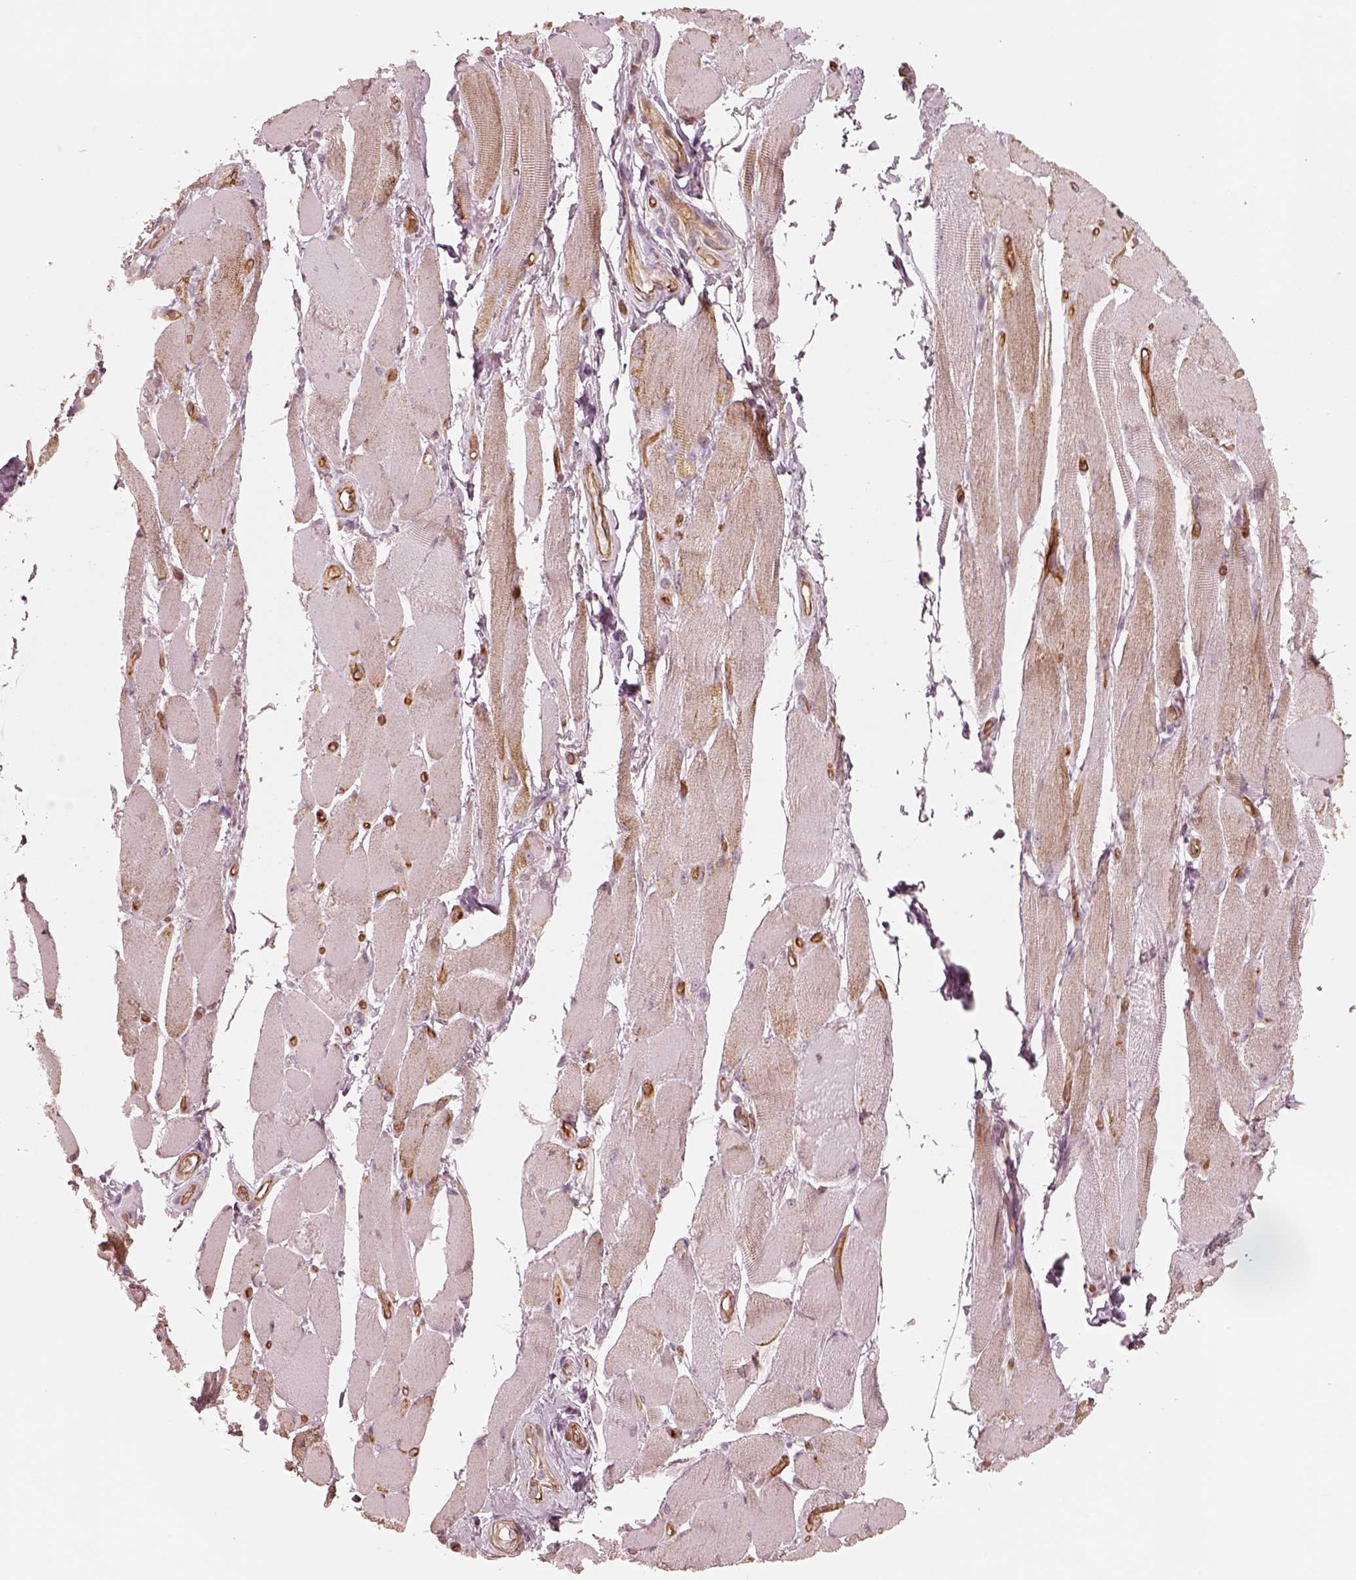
{"staining": {"intensity": "weak", "quantity": "<25%", "location": "cytoplasmic/membranous"}, "tissue": "skeletal muscle", "cell_type": "Myocytes", "image_type": "normal", "snomed": [{"axis": "morphology", "description": "Normal tissue, NOS"}, {"axis": "topography", "description": "Skeletal muscle"}, {"axis": "topography", "description": "Anal"}, {"axis": "topography", "description": "Peripheral nerve tissue"}], "caption": "Immunohistochemistry (IHC) histopathology image of benign skeletal muscle stained for a protein (brown), which shows no staining in myocytes. (Immunohistochemistry, brightfield microscopy, high magnification).", "gene": "CRYM", "patient": {"sex": "male", "age": 53}}